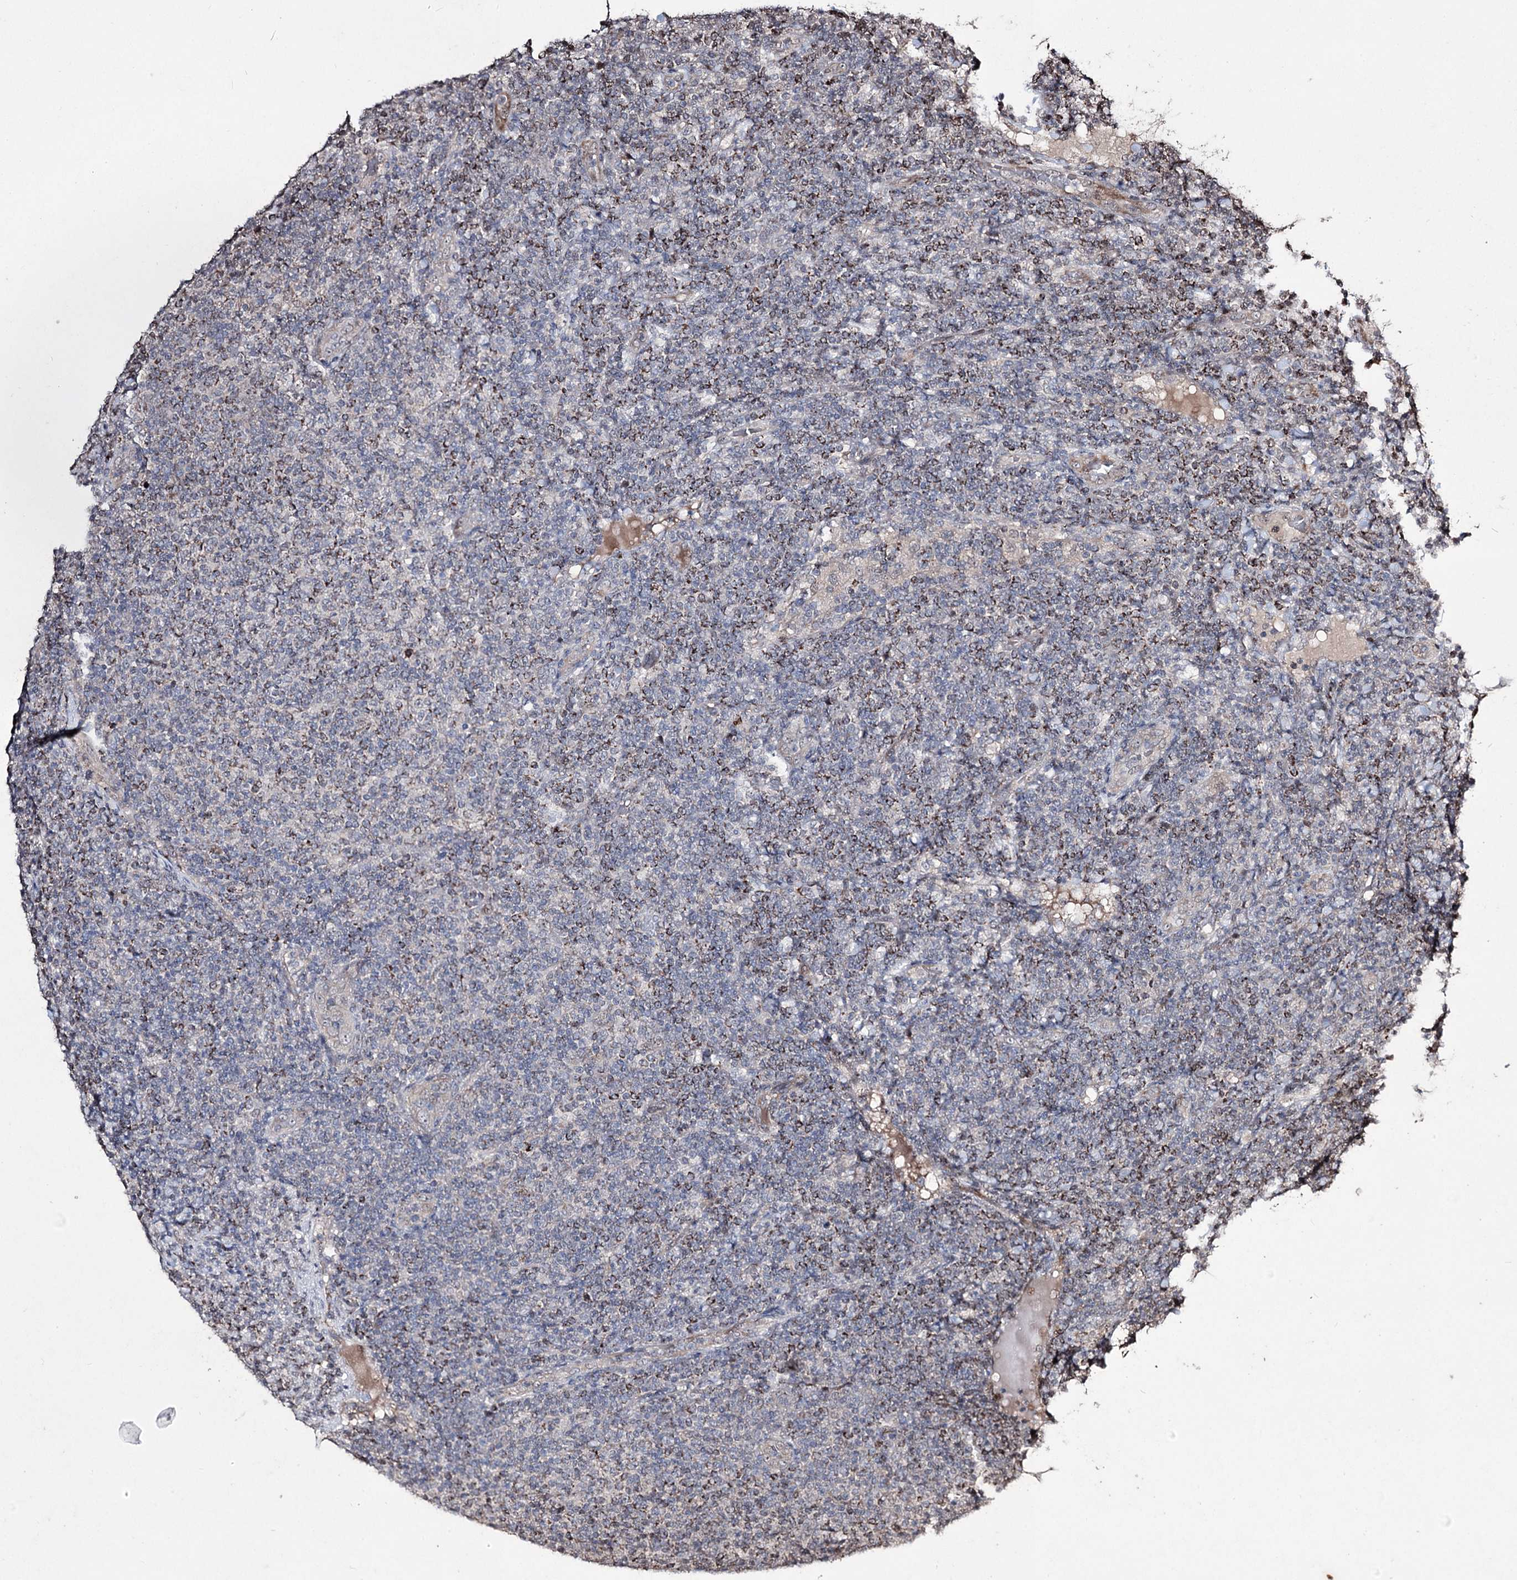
{"staining": {"intensity": "moderate", "quantity": "25%-75%", "location": "cytoplasmic/membranous"}, "tissue": "lymphoma", "cell_type": "Tumor cells", "image_type": "cancer", "snomed": [{"axis": "morphology", "description": "Malignant lymphoma, non-Hodgkin's type, Low grade"}, {"axis": "topography", "description": "Lymph node"}], "caption": "High-power microscopy captured an immunohistochemistry (IHC) histopathology image of malignant lymphoma, non-Hodgkin's type (low-grade), revealing moderate cytoplasmic/membranous staining in about 25%-75% of tumor cells.", "gene": "CPNE8", "patient": {"sex": "male", "age": 66}}